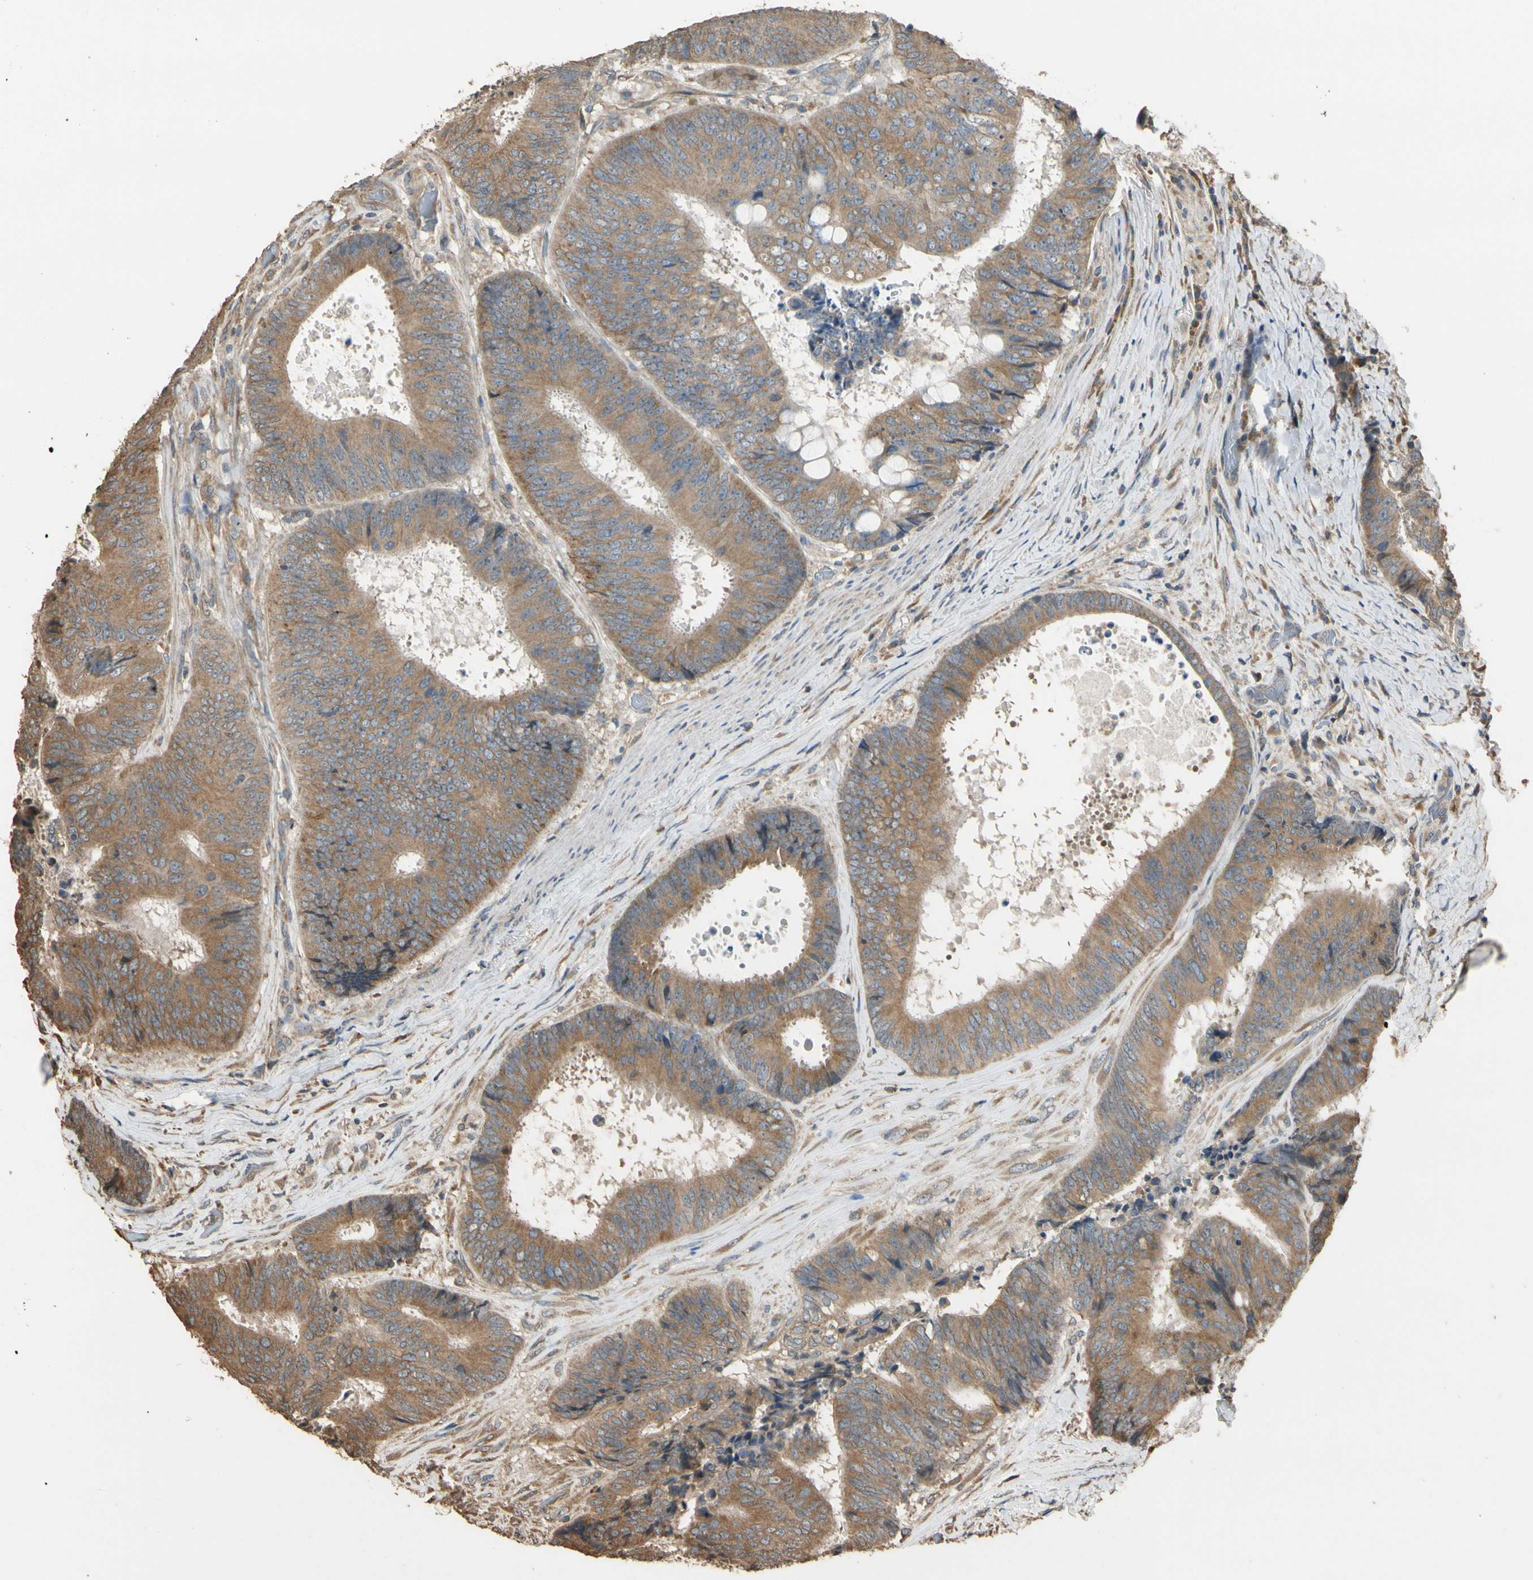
{"staining": {"intensity": "moderate", "quantity": ">75%", "location": "cytoplasmic/membranous"}, "tissue": "colorectal cancer", "cell_type": "Tumor cells", "image_type": "cancer", "snomed": [{"axis": "morphology", "description": "Adenocarcinoma, NOS"}, {"axis": "topography", "description": "Rectum"}], "caption": "The image exhibits staining of colorectal cancer (adenocarcinoma), revealing moderate cytoplasmic/membranous protein expression (brown color) within tumor cells.", "gene": "STX18", "patient": {"sex": "male", "age": 72}}